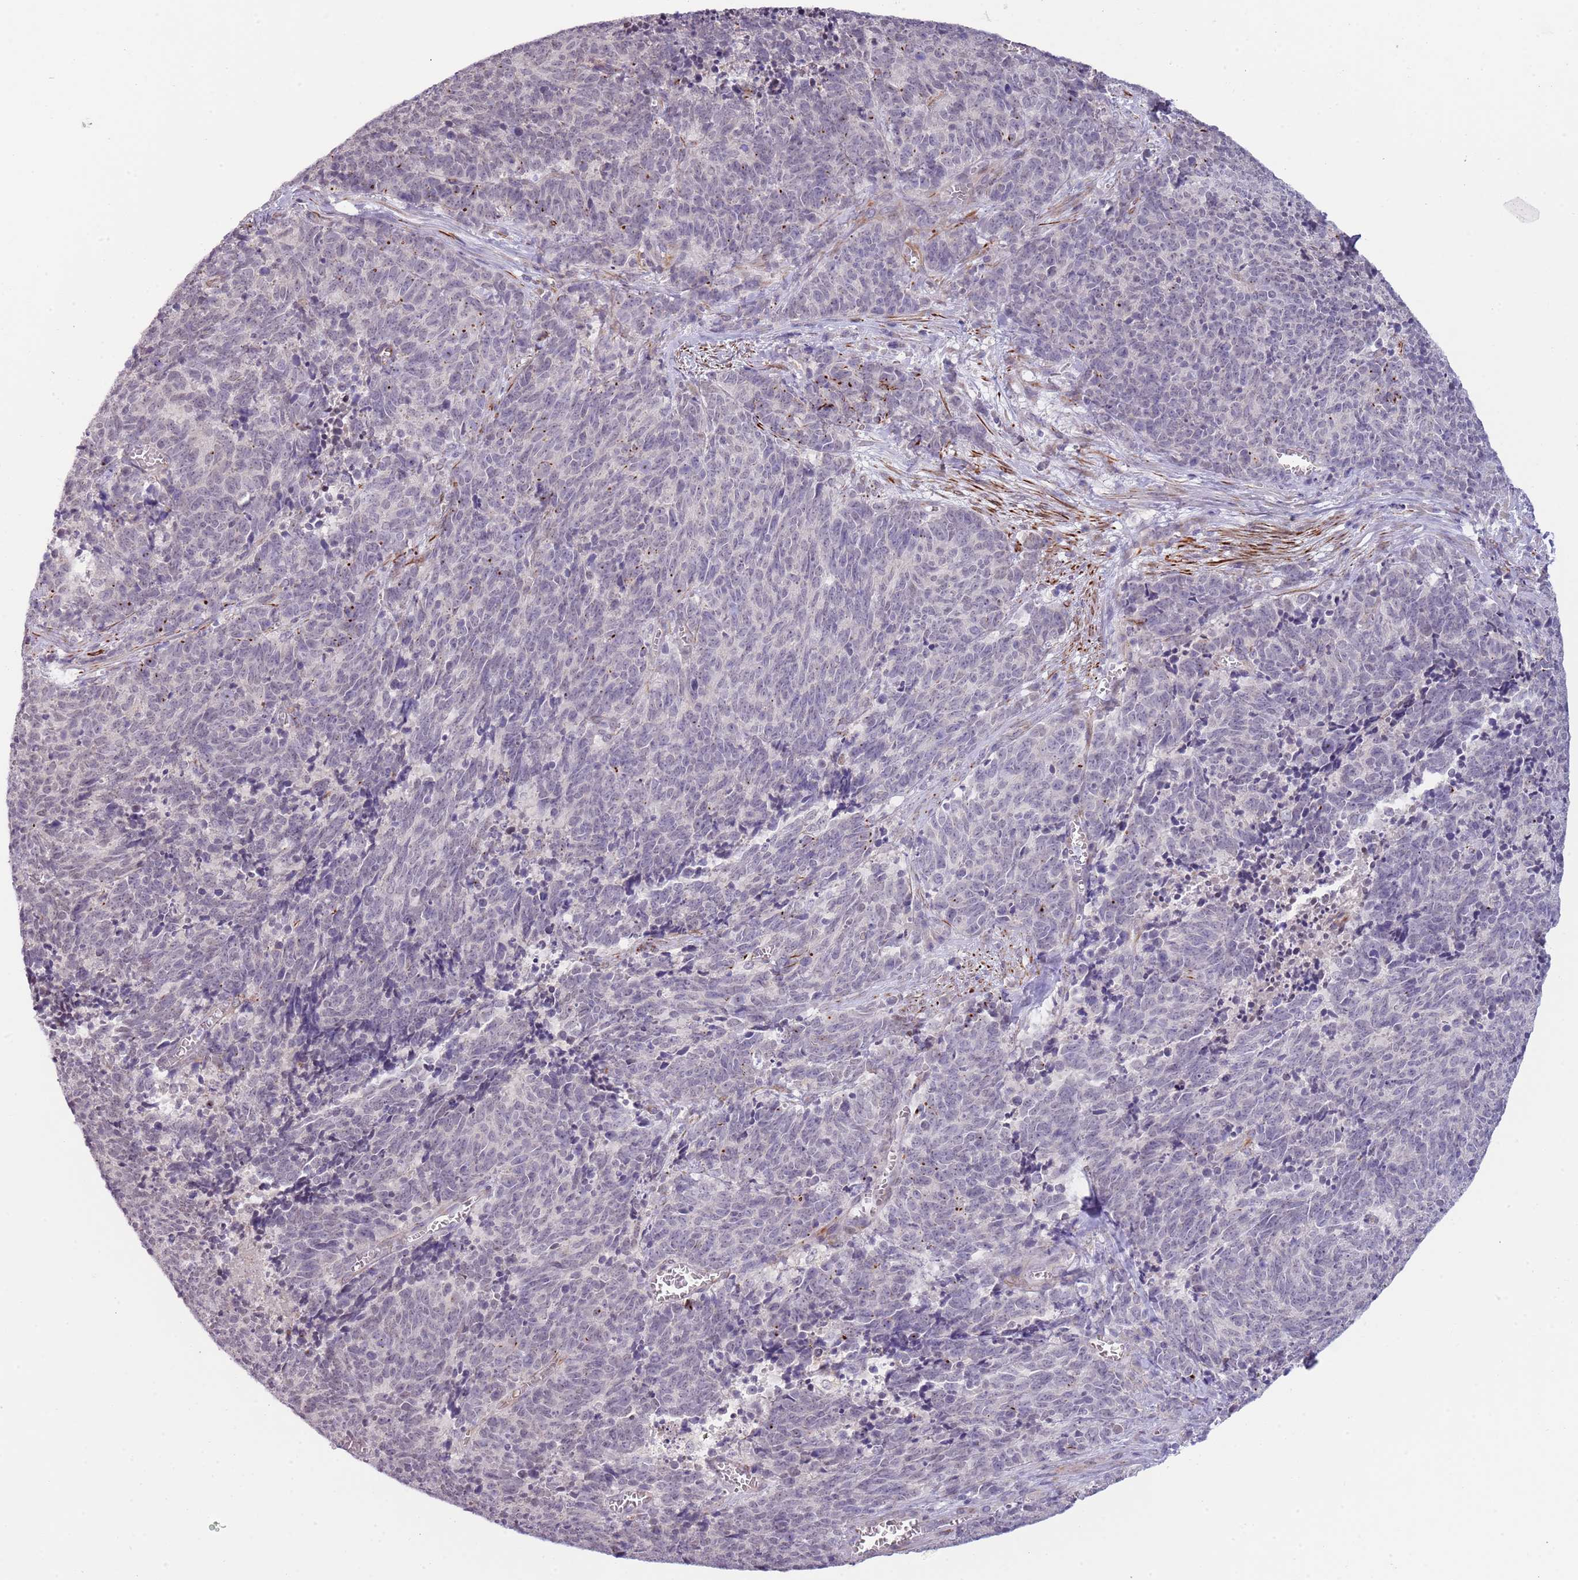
{"staining": {"intensity": "negative", "quantity": "none", "location": "none"}, "tissue": "cervical cancer", "cell_type": "Tumor cells", "image_type": "cancer", "snomed": [{"axis": "morphology", "description": "Squamous cell carcinoma, NOS"}, {"axis": "topography", "description": "Cervix"}], "caption": "An immunohistochemistry (IHC) image of cervical squamous cell carcinoma is shown. There is no staining in tumor cells of cervical squamous cell carcinoma.", "gene": "NBPF3", "patient": {"sex": "female", "age": 29}}